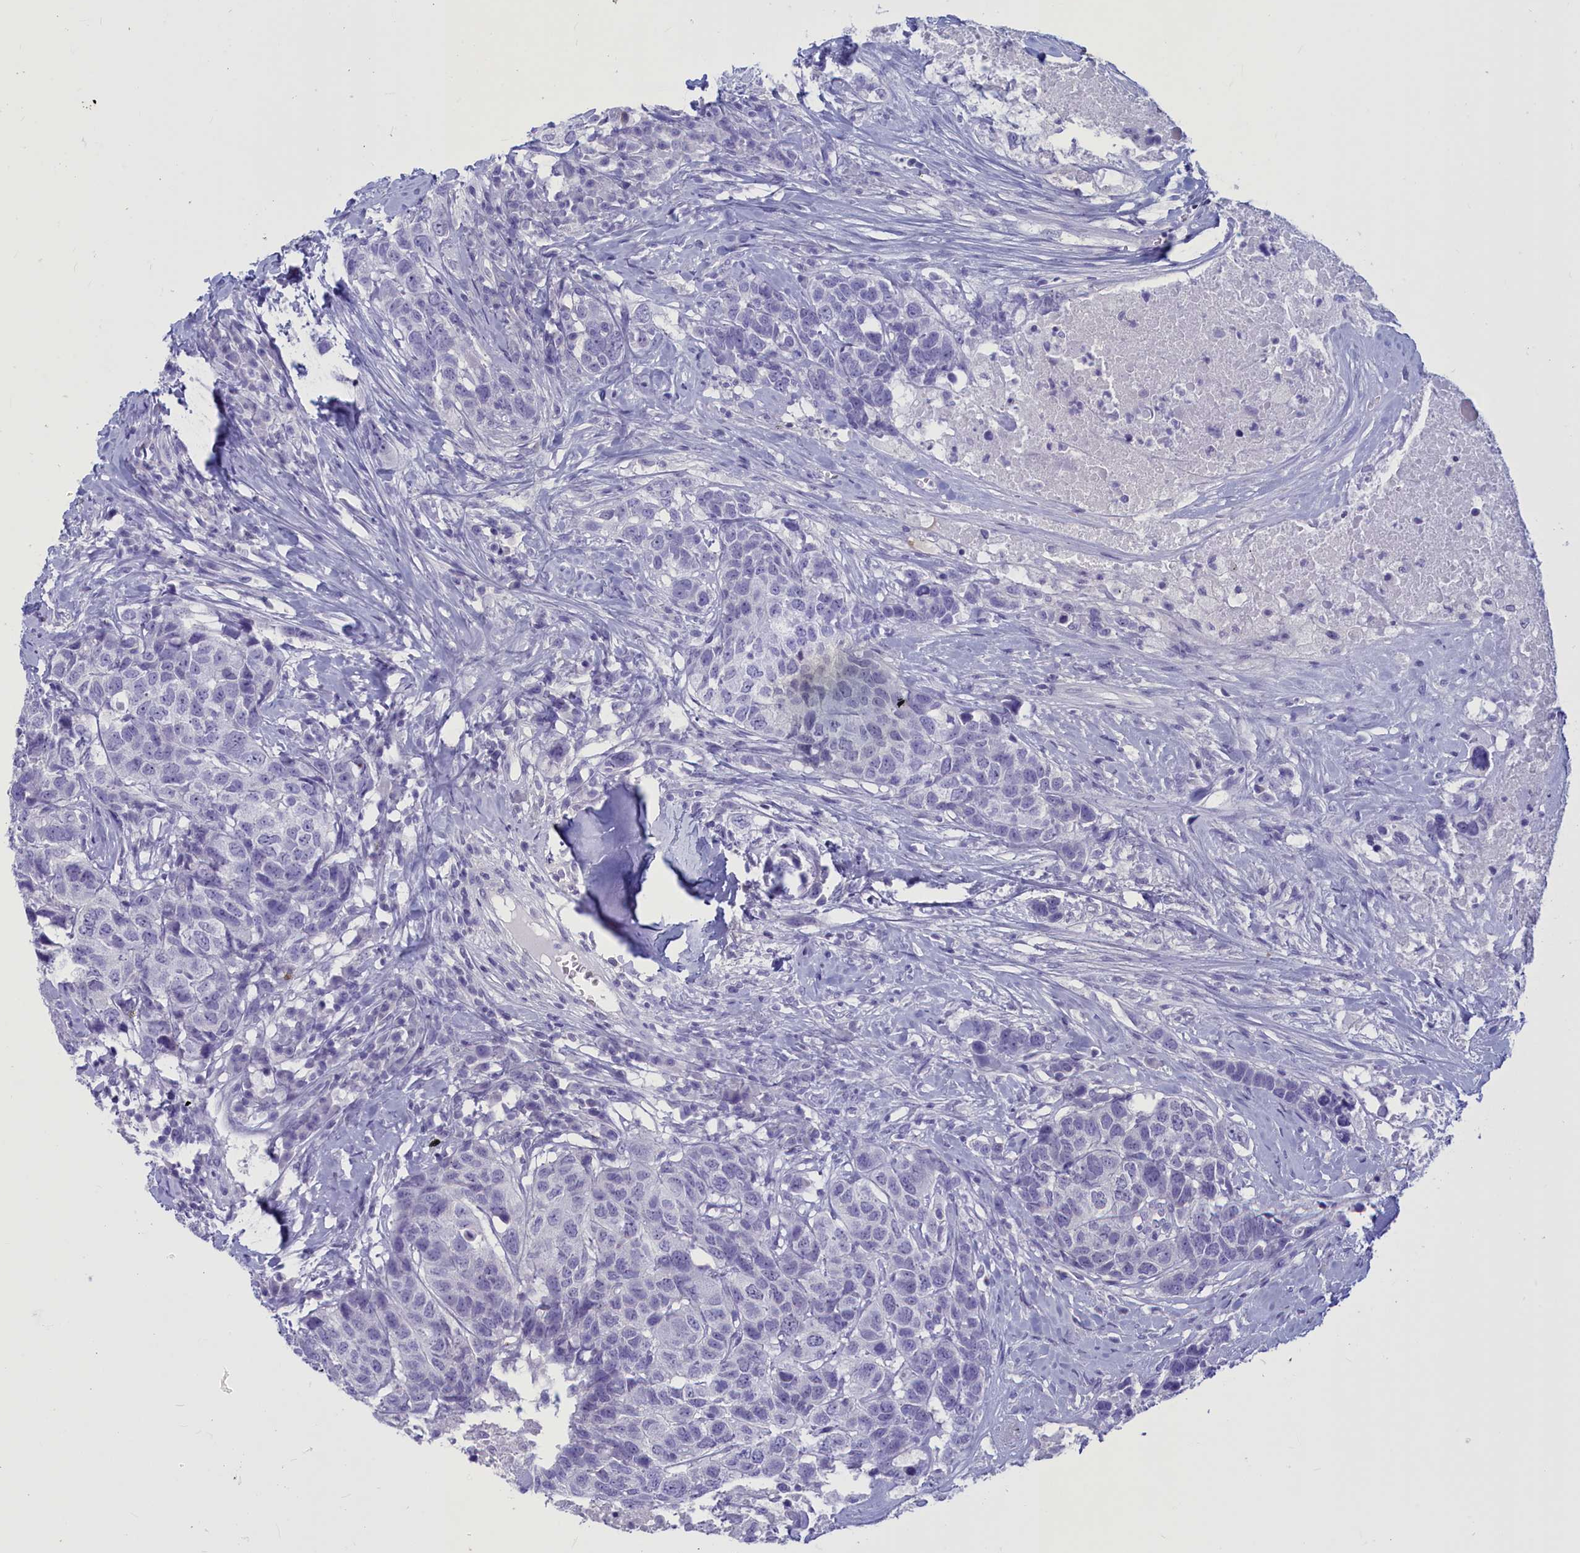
{"staining": {"intensity": "negative", "quantity": "none", "location": "none"}, "tissue": "head and neck cancer", "cell_type": "Tumor cells", "image_type": "cancer", "snomed": [{"axis": "morphology", "description": "Squamous cell carcinoma, NOS"}, {"axis": "topography", "description": "Head-Neck"}], "caption": "Immunohistochemistry photomicrograph of head and neck cancer (squamous cell carcinoma) stained for a protein (brown), which exhibits no expression in tumor cells.", "gene": "GAPDHS", "patient": {"sex": "male", "age": 66}}